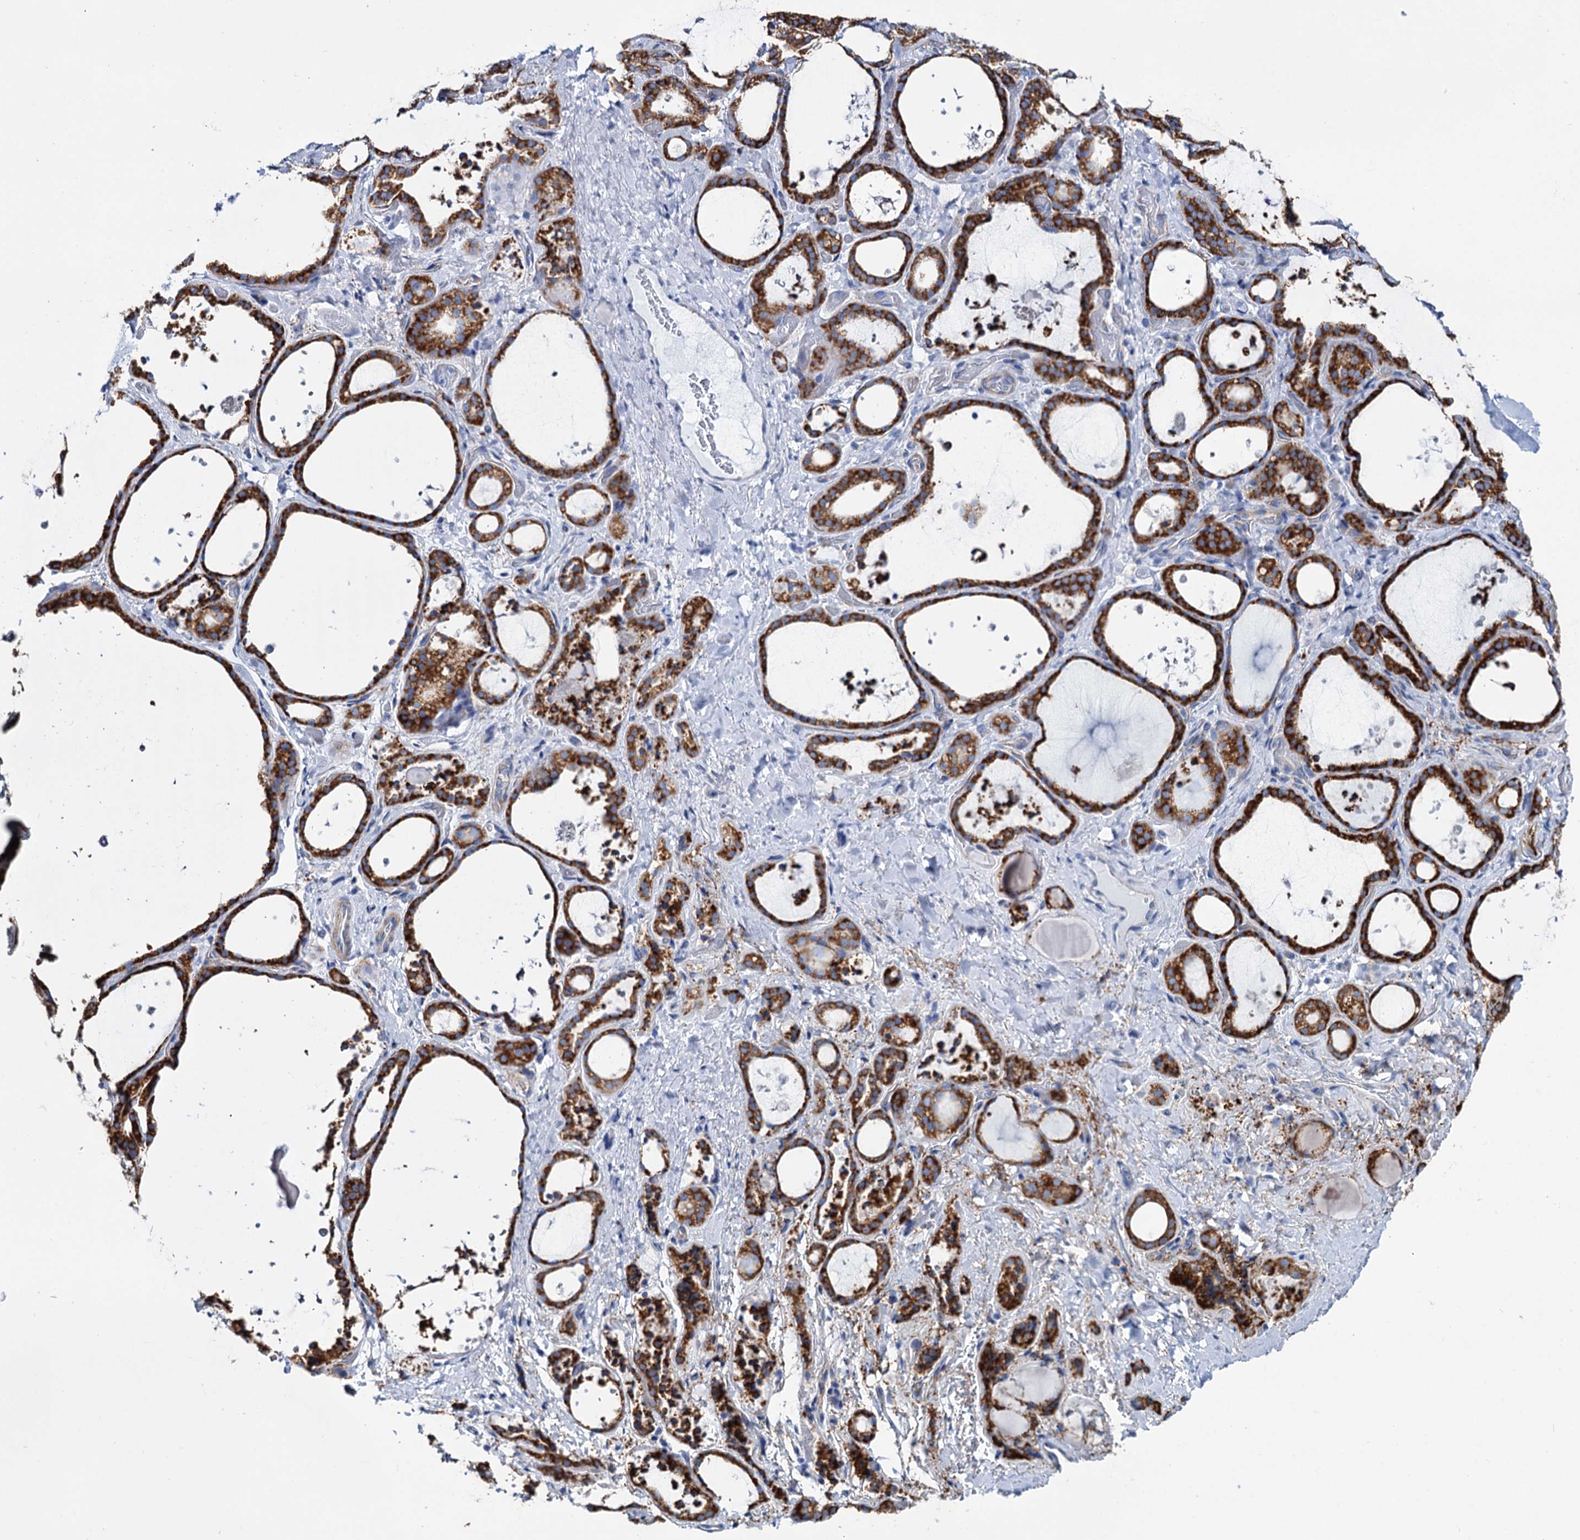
{"staining": {"intensity": "strong", "quantity": ">75%", "location": "cytoplasmic/membranous"}, "tissue": "thyroid gland", "cell_type": "Glandular cells", "image_type": "normal", "snomed": [{"axis": "morphology", "description": "Normal tissue, NOS"}, {"axis": "topography", "description": "Thyroid gland"}], "caption": "IHC photomicrograph of normal human thyroid gland stained for a protein (brown), which shows high levels of strong cytoplasmic/membranous staining in approximately >75% of glandular cells.", "gene": "SHE", "patient": {"sex": "female", "age": 44}}